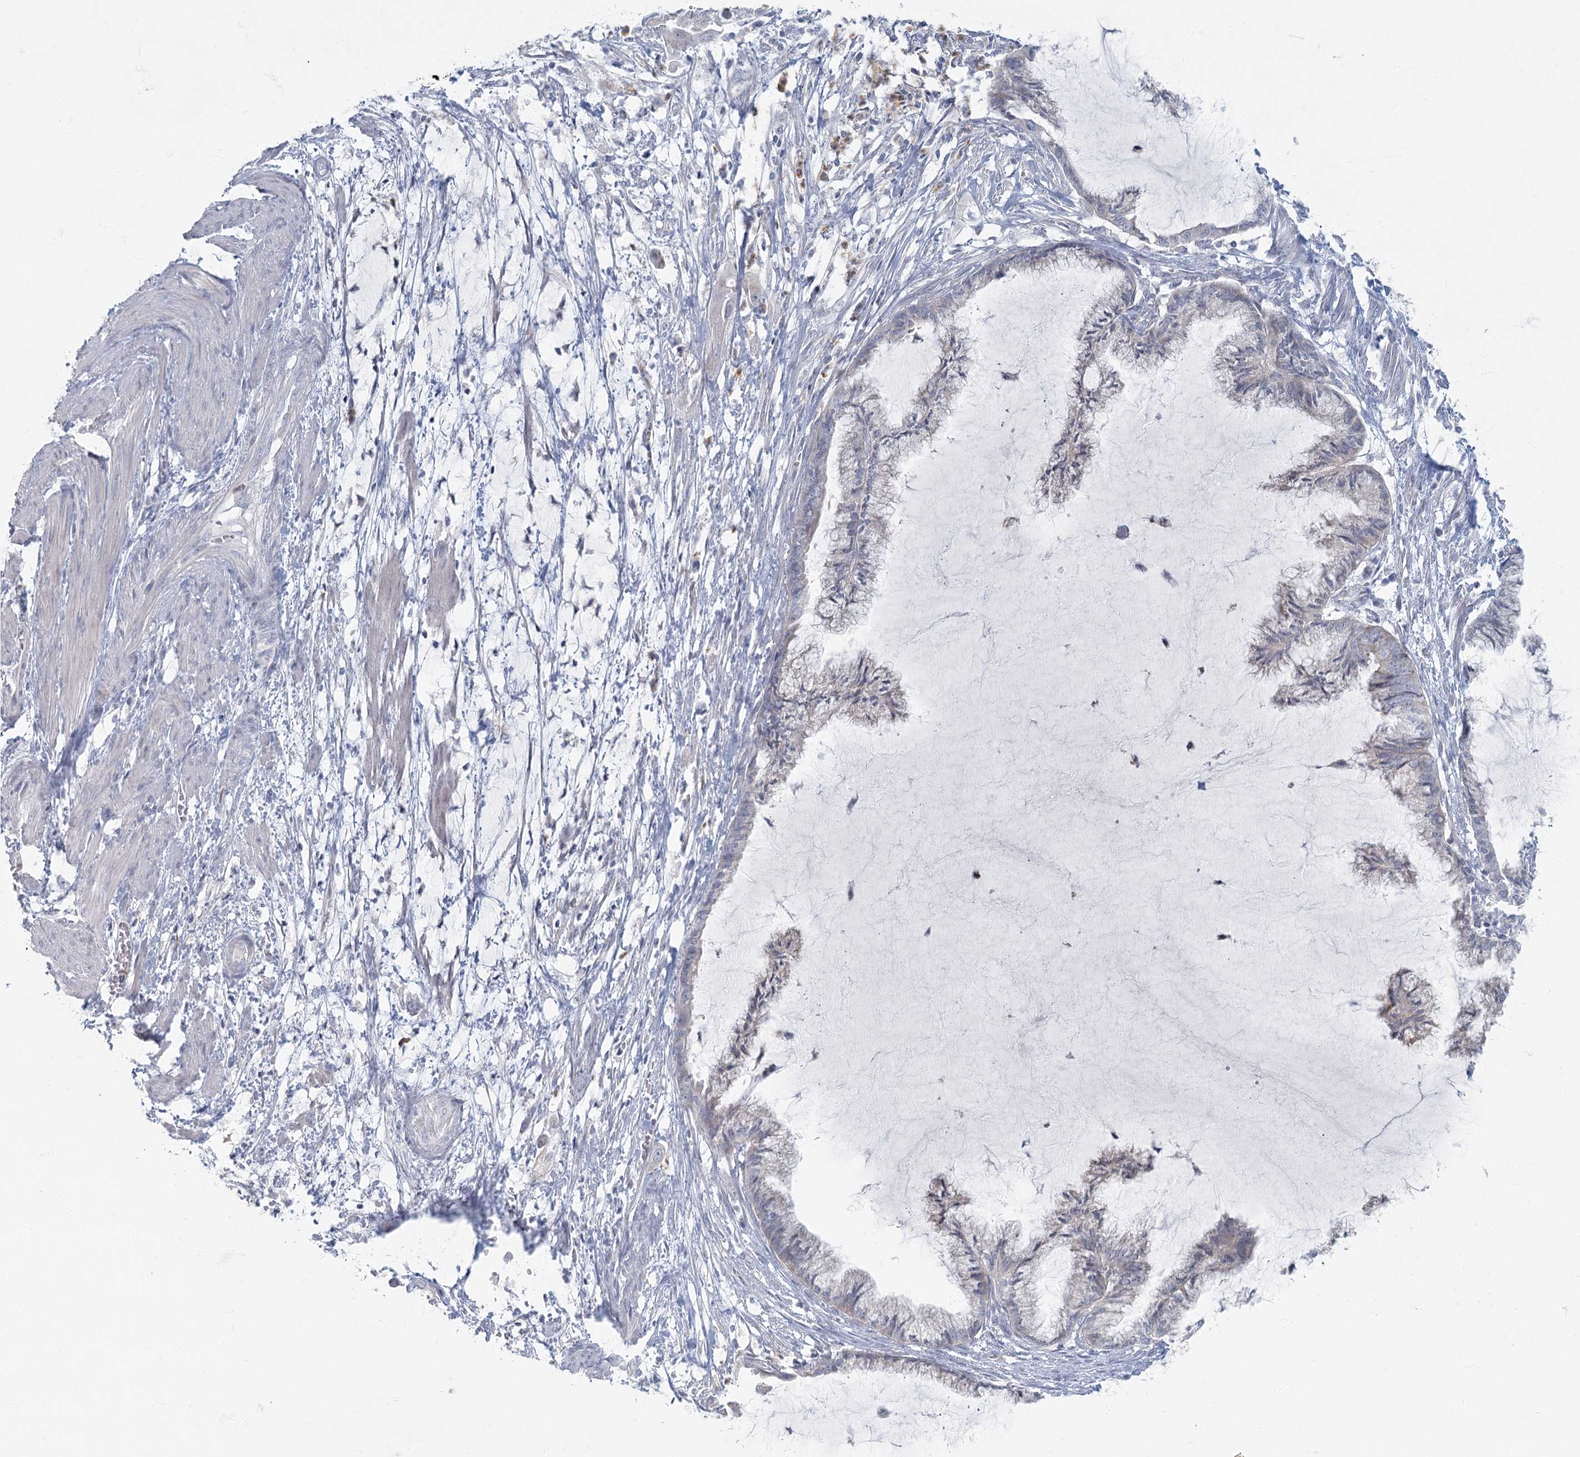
{"staining": {"intensity": "negative", "quantity": "none", "location": "none"}, "tissue": "endometrial cancer", "cell_type": "Tumor cells", "image_type": "cancer", "snomed": [{"axis": "morphology", "description": "Adenocarcinoma, NOS"}, {"axis": "topography", "description": "Endometrium"}], "caption": "This is an IHC micrograph of endometrial cancer. There is no staining in tumor cells.", "gene": "FAM110C", "patient": {"sex": "female", "age": 86}}